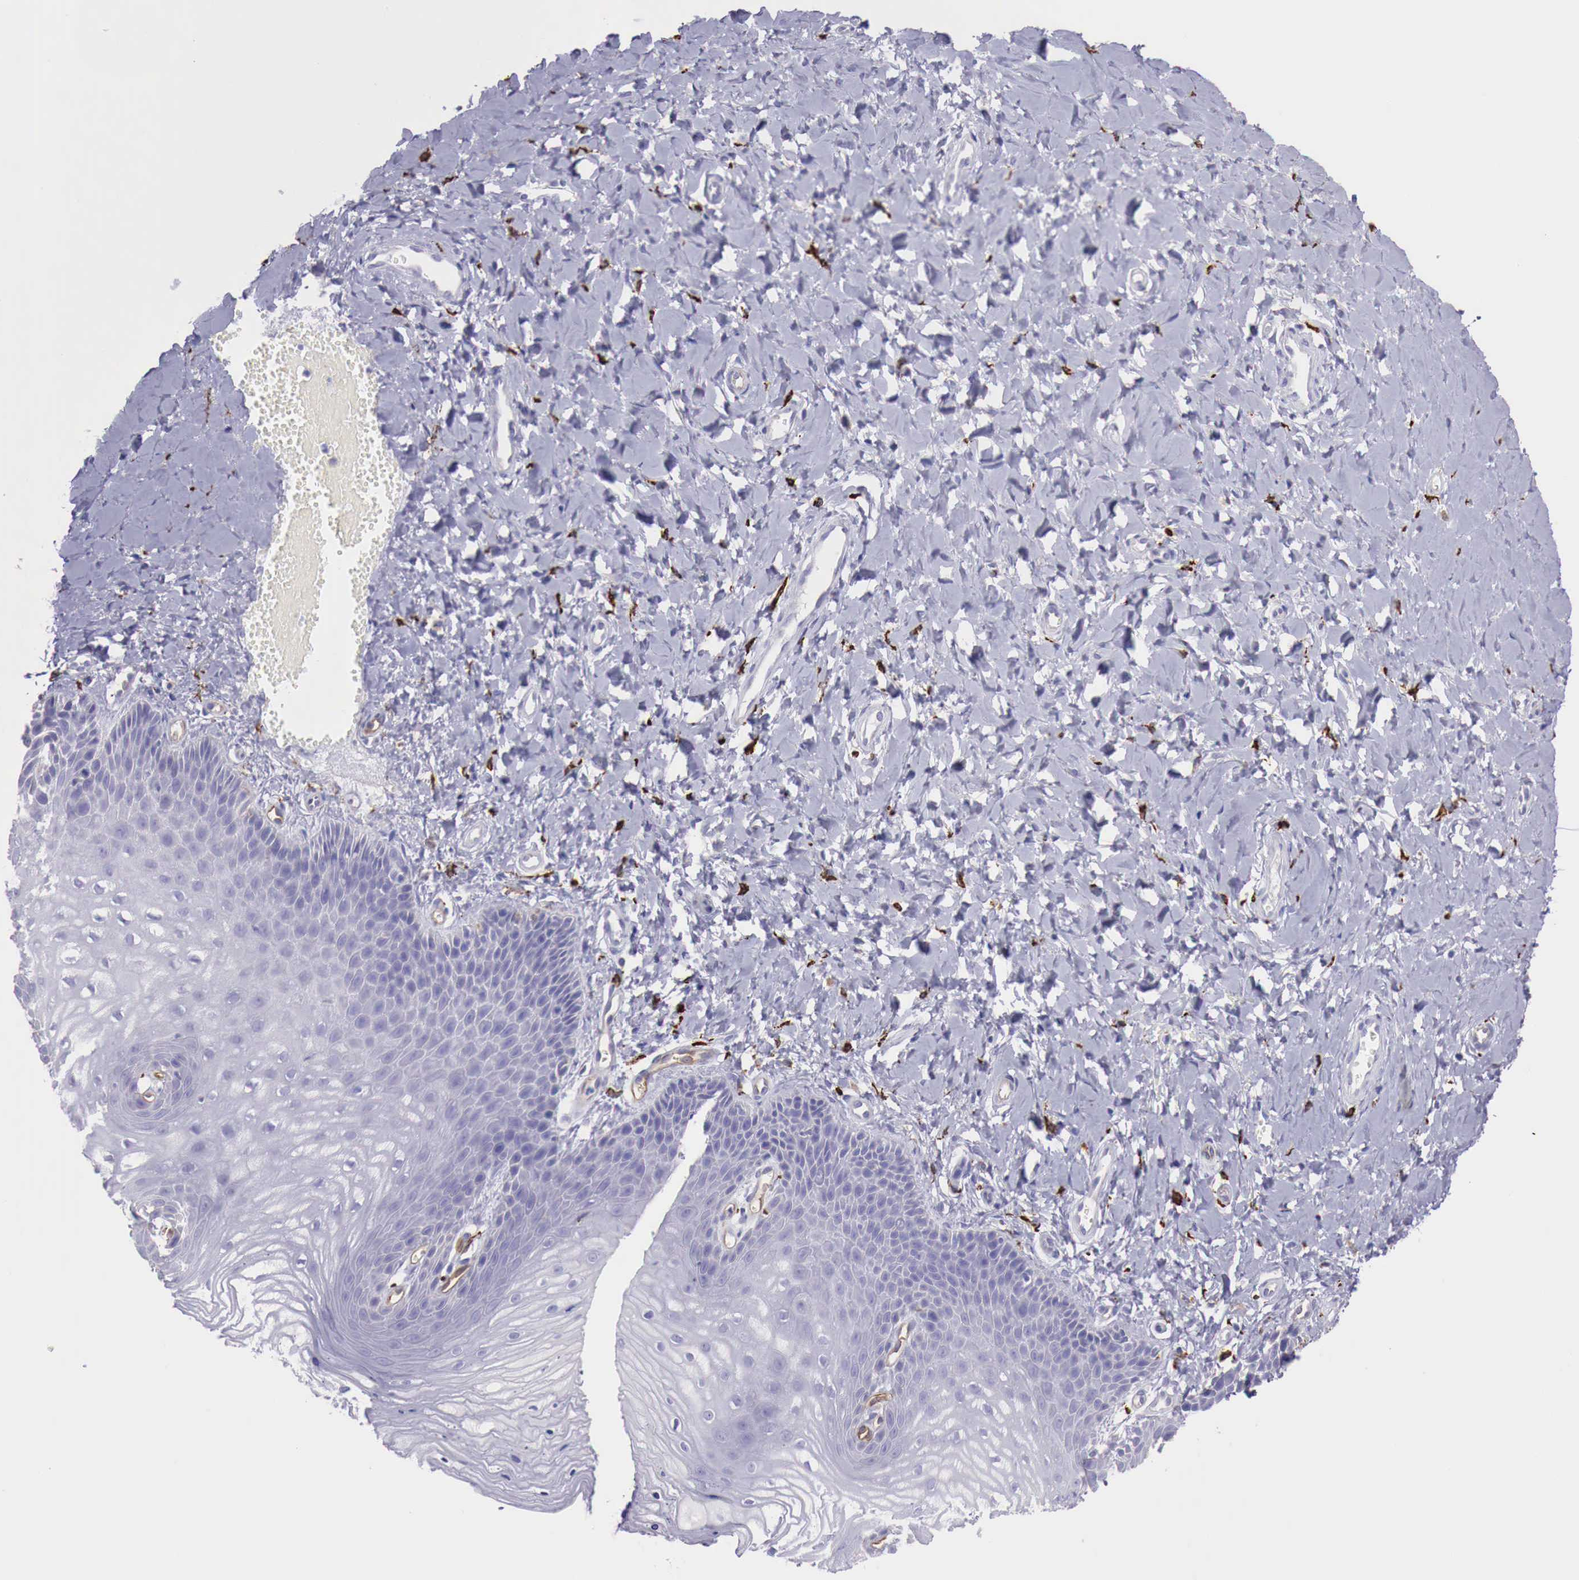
{"staining": {"intensity": "negative", "quantity": "none", "location": "none"}, "tissue": "vagina", "cell_type": "Squamous epithelial cells", "image_type": "normal", "snomed": [{"axis": "morphology", "description": "Normal tissue, NOS"}, {"axis": "topography", "description": "Vagina"}], "caption": "Squamous epithelial cells show no significant expression in normal vagina. The staining is performed using DAB (3,3'-diaminobenzidine) brown chromogen with nuclei counter-stained in using hematoxylin.", "gene": "MSR1", "patient": {"sex": "female", "age": 68}}